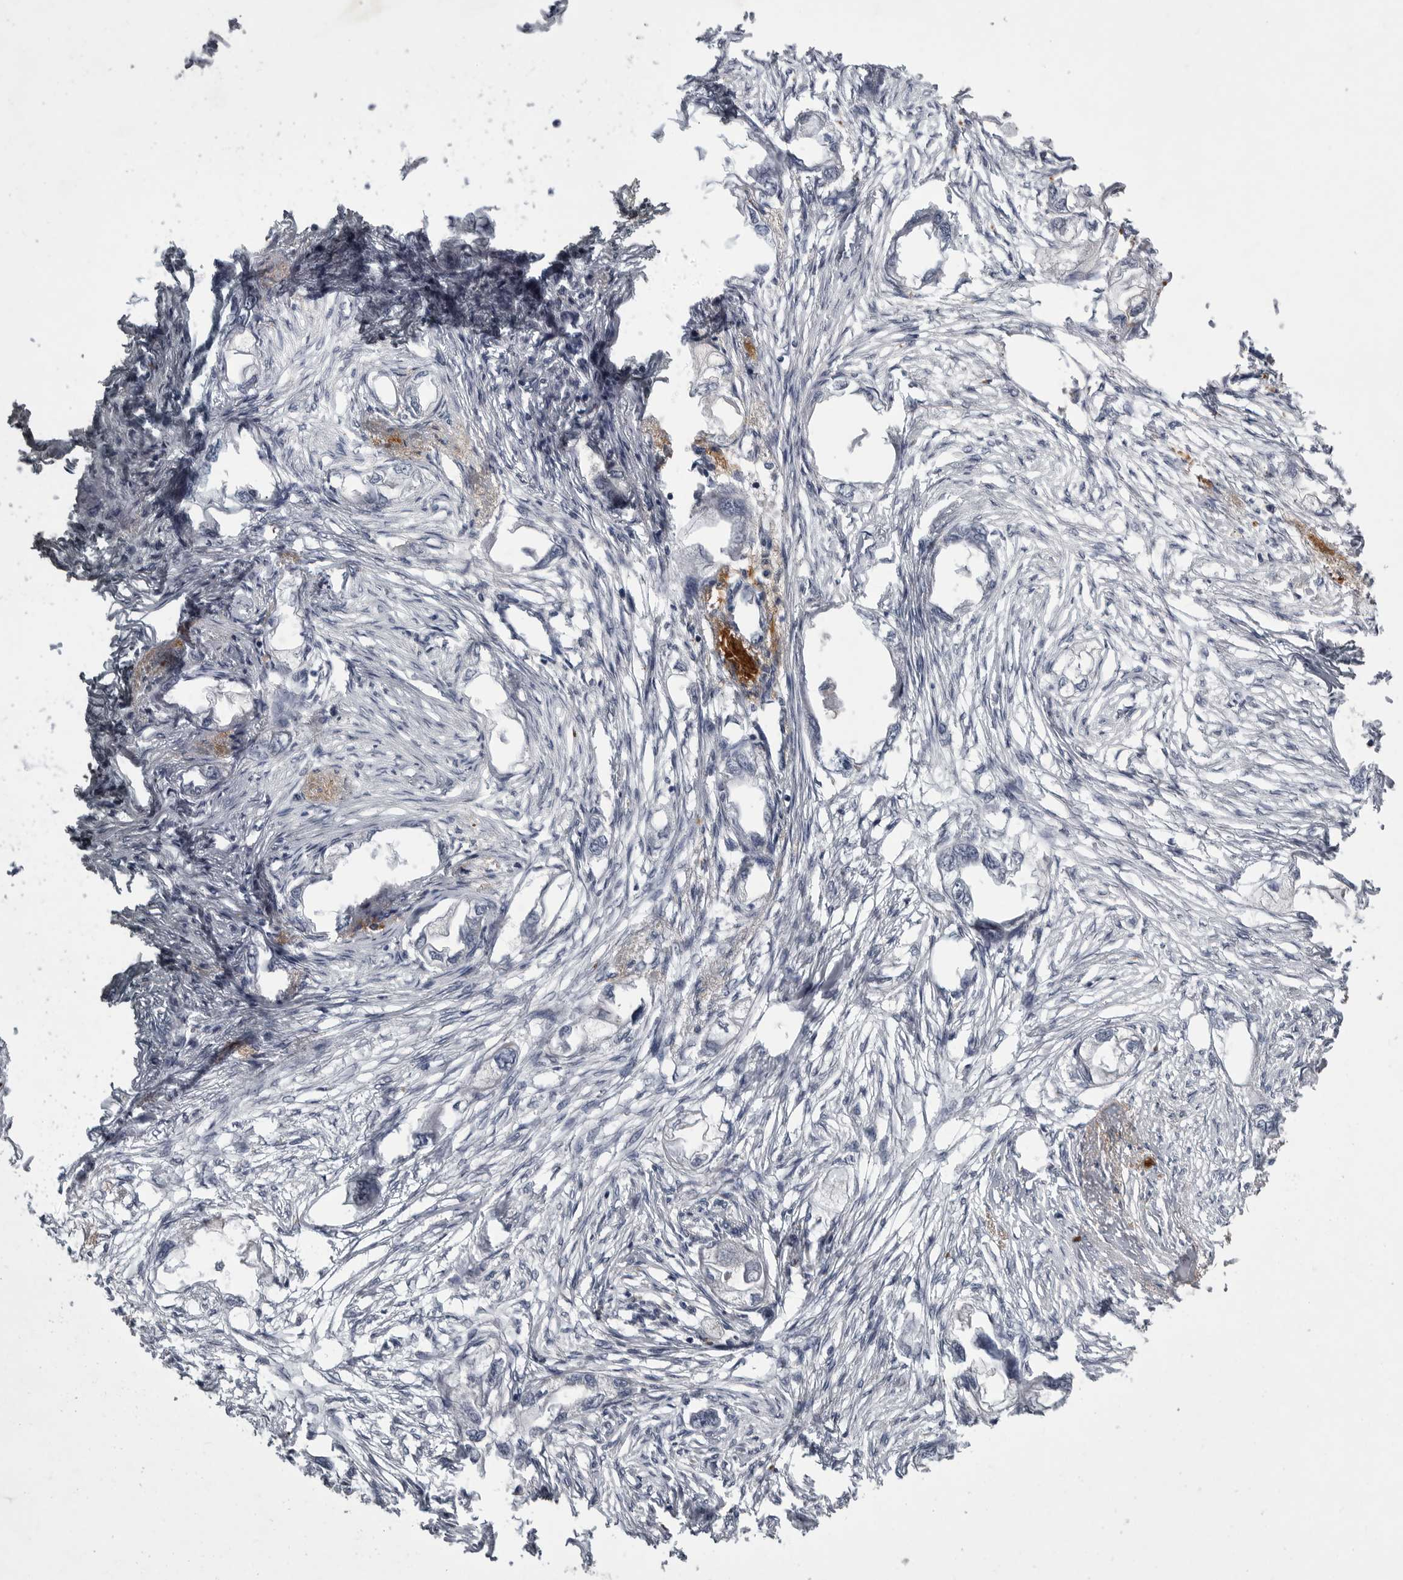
{"staining": {"intensity": "negative", "quantity": "none", "location": "none"}, "tissue": "endometrial cancer", "cell_type": "Tumor cells", "image_type": "cancer", "snomed": [{"axis": "morphology", "description": "Adenocarcinoma, NOS"}, {"axis": "morphology", "description": "Adenocarcinoma, metastatic, NOS"}, {"axis": "topography", "description": "Adipose tissue"}, {"axis": "topography", "description": "Endometrium"}], "caption": "A micrograph of endometrial cancer (adenocarcinoma) stained for a protein exhibits no brown staining in tumor cells. (Immunohistochemistry, brightfield microscopy, high magnification).", "gene": "CRP", "patient": {"sex": "female", "age": 67}}